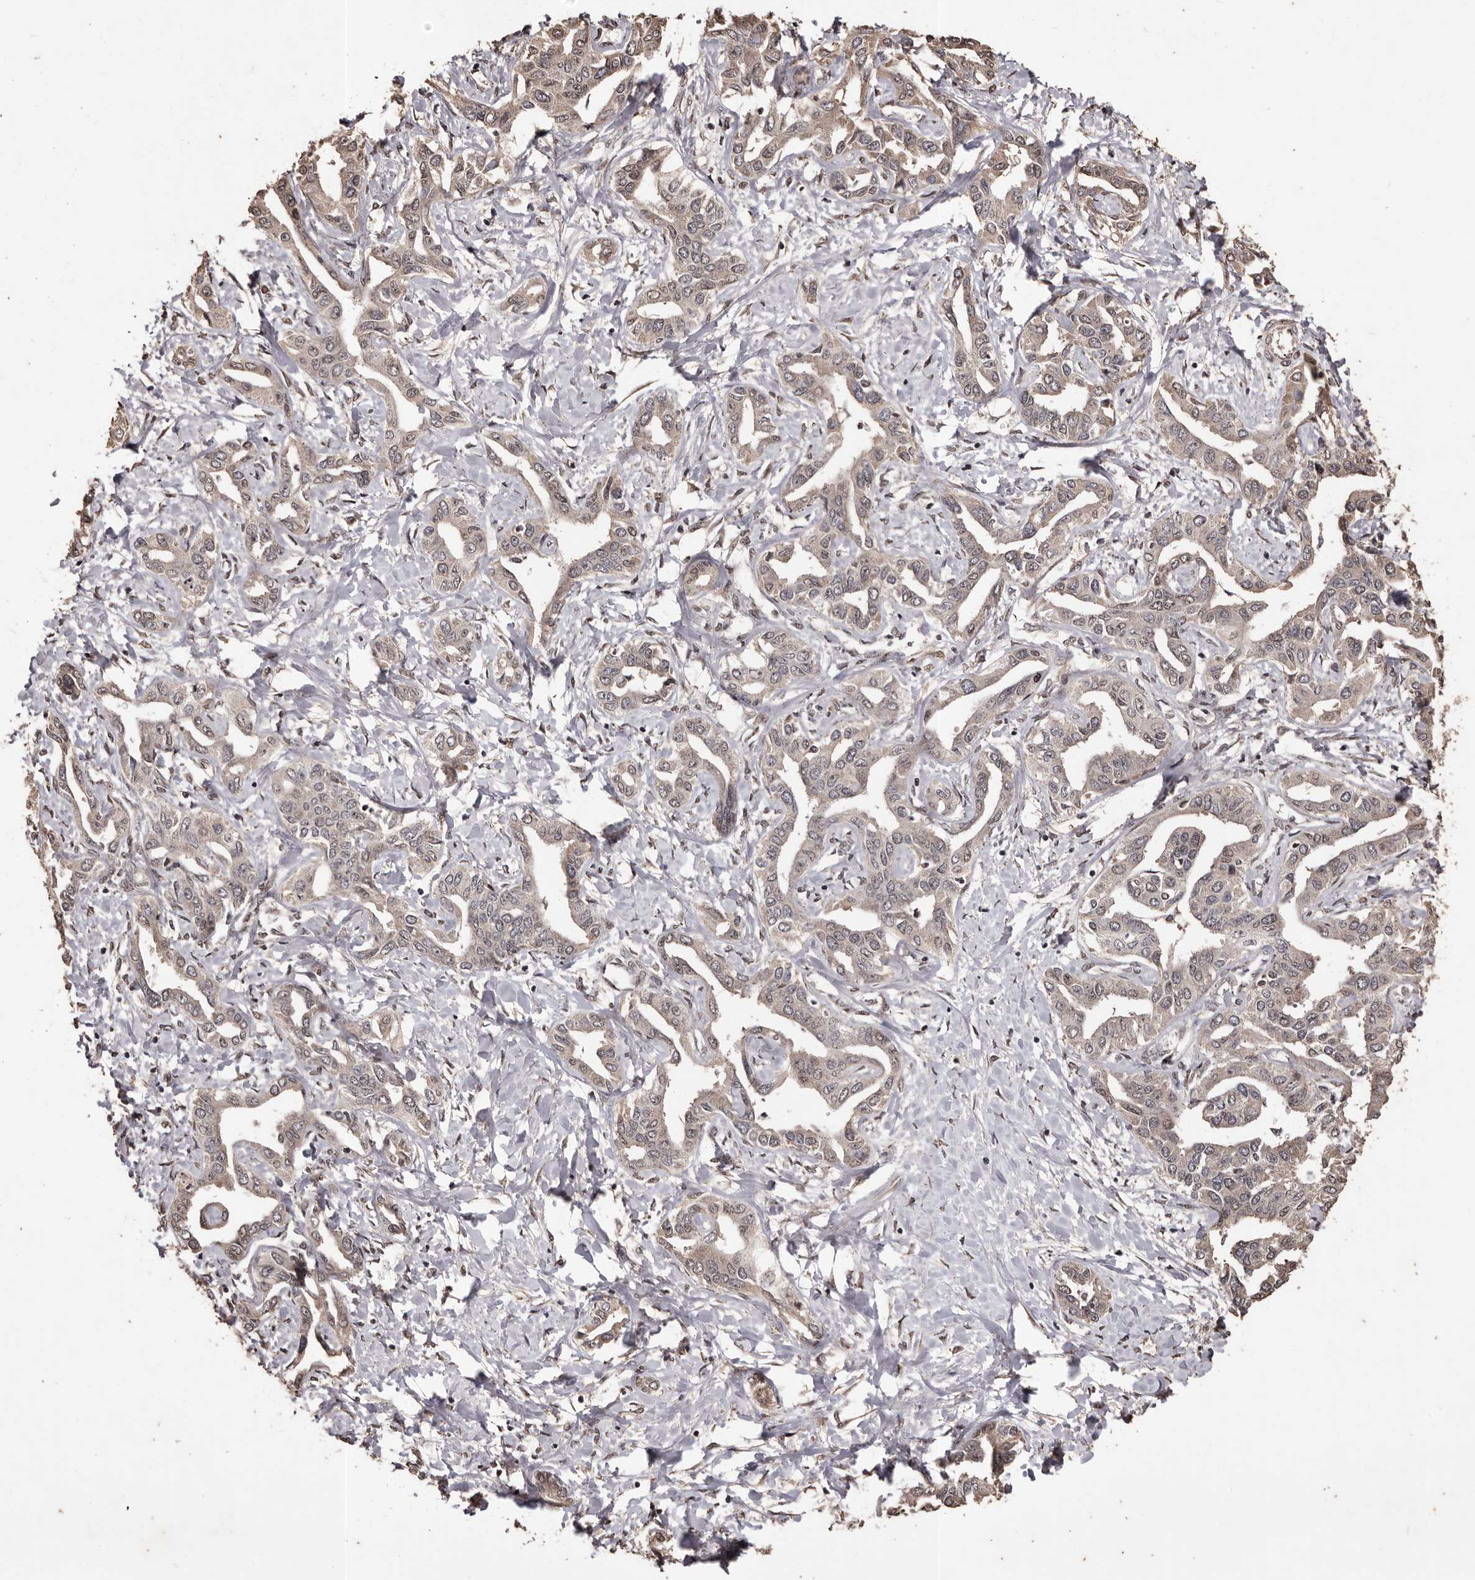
{"staining": {"intensity": "weak", "quantity": "25%-75%", "location": "cytoplasmic/membranous"}, "tissue": "liver cancer", "cell_type": "Tumor cells", "image_type": "cancer", "snomed": [{"axis": "morphology", "description": "Cholangiocarcinoma"}, {"axis": "topography", "description": "Liver"}], "caption": "This photomicrograph demonstrates liver cancer stained with immunohistochemistry (IHC) to label a protein in brown. The cytoplasmic/membranous of tumor cells show weak positivity for the protein. Nuclei are counter-stained blue.", "gene": "NAV1", "patient": {"sex": "male", "age": 59}}